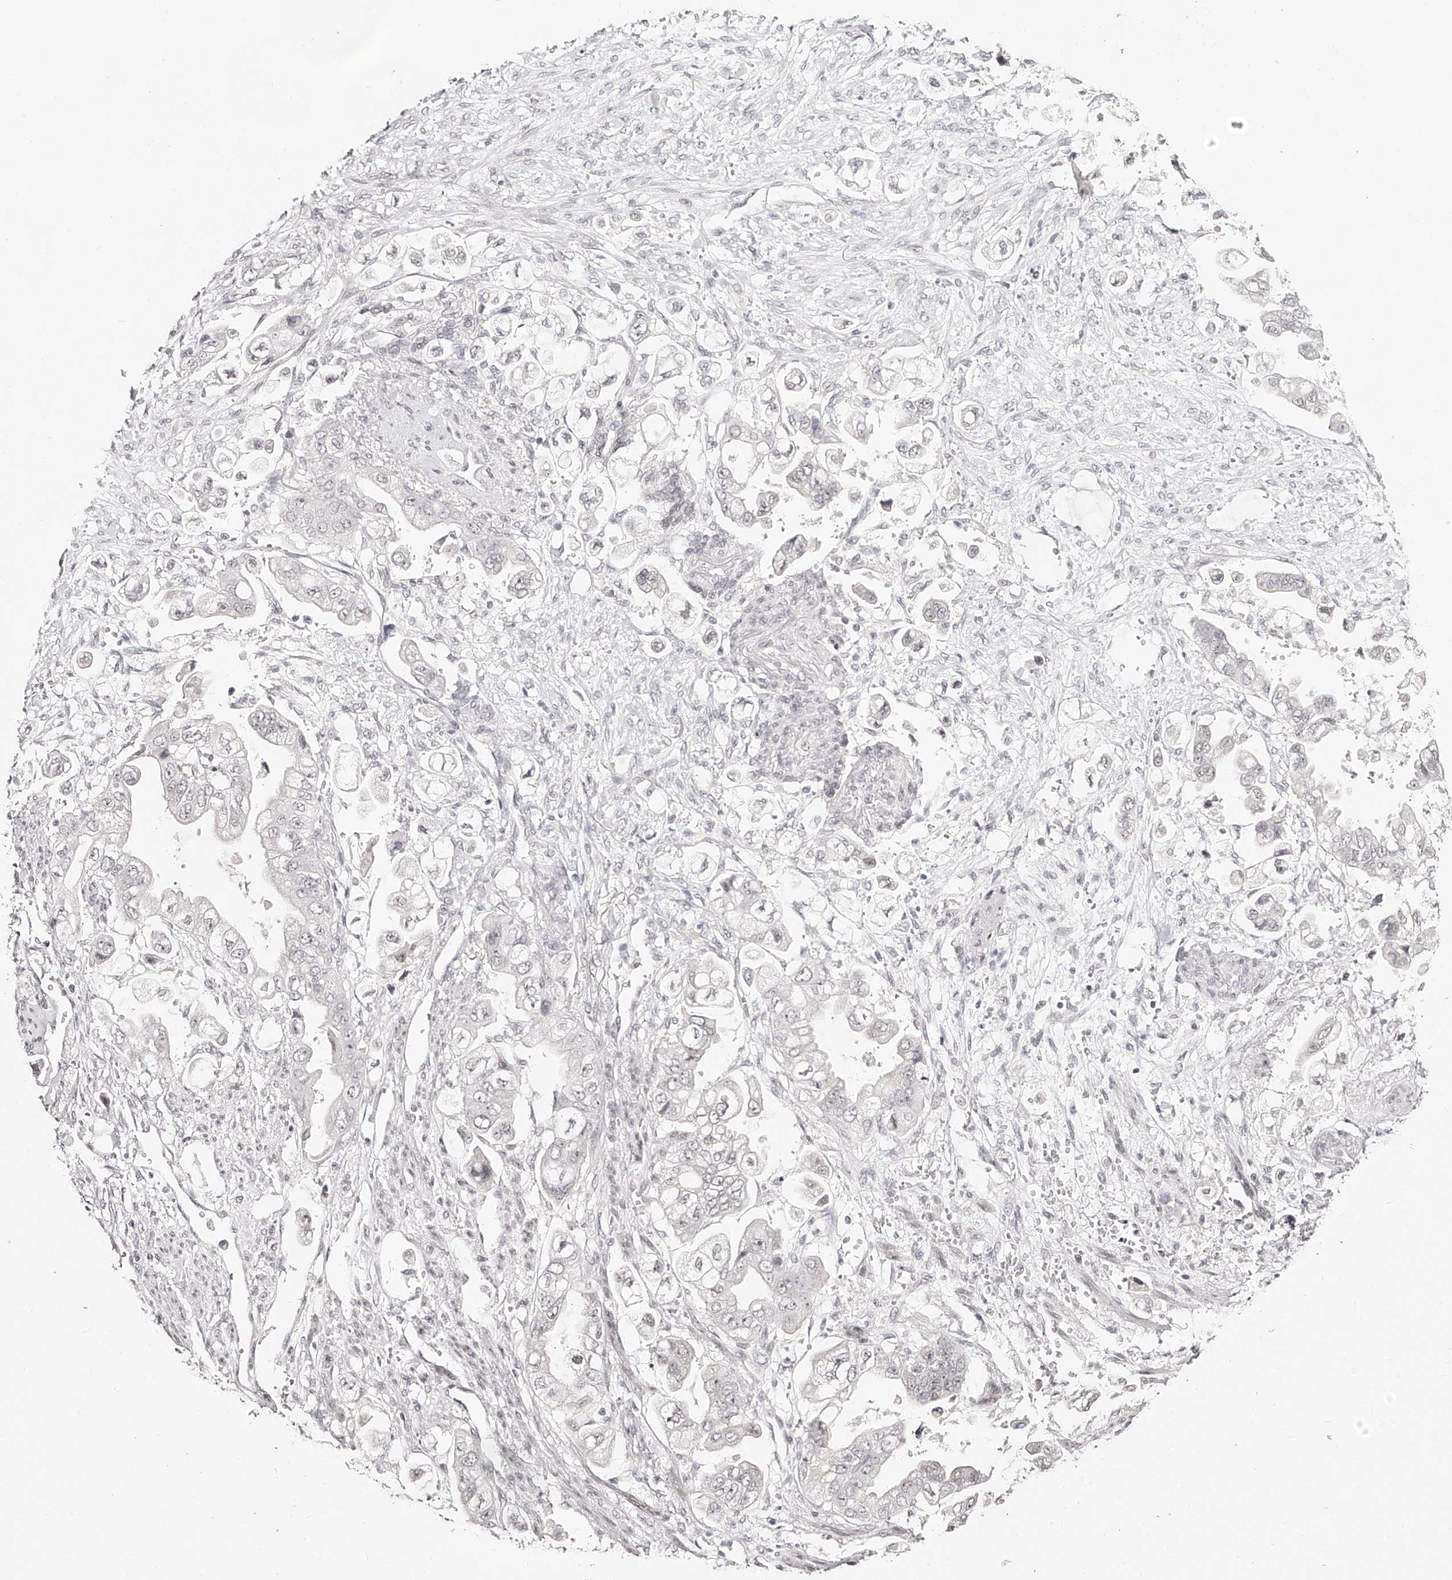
{"staining": {"intensity": "negative", "quantity": "none", "location": "none"}, "tissue": "stomach cancer", "cell_type": "Tumor cells", "image_type": "cancer", "snomed": [{"axis": "morphology", "description": "Adenocarcinoma, NOS"}, {"axis": "topography", "description": "Stomach"}], "caption": "DAB immunohistochemical staining of stomach cancer (adenocarcinoma) exhibits no significant positivity in tumor cells.", "gene": "USF3", "patient": {"sex": "male", "age": 62}}